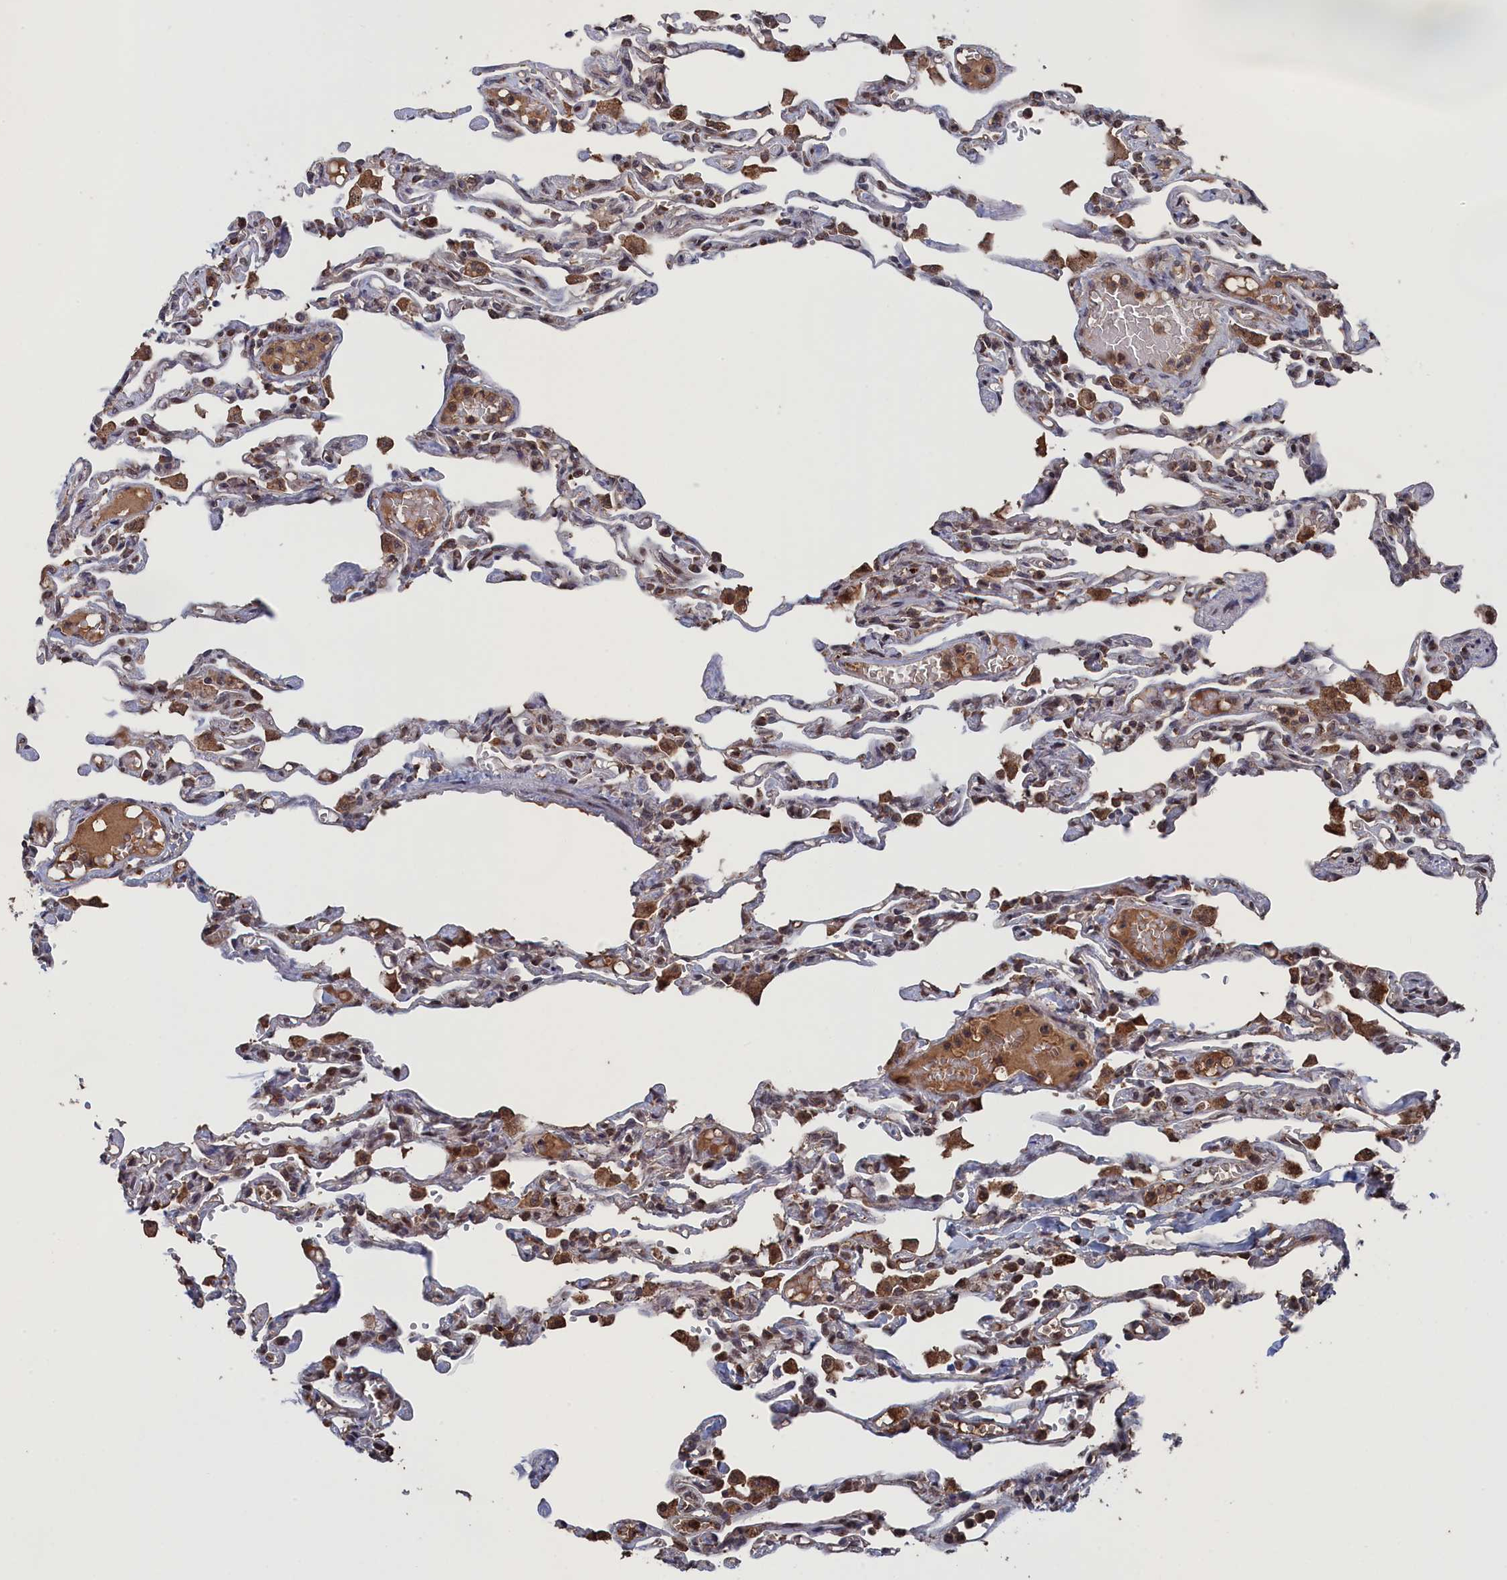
{"staining": {"intensity": "moderate", "quantity": "25%-75%", "location": "cytoplasmic/membranous"}, "tissue": "lung", "cell_type": "Alveolar cells", "image_type": "normal", "snomed": [{"axis": "morphology", "description": "Normal tissue, NOS"}, {"axis": "topography", "description": "Lung"}], "caption": "Normal lung shows moderate cytoplasmic/membranous positivity in about 25%-75% of alveolar cells, visualized by immunohistochemistry. The protein is stained brown, and the nuclei are stained in blue (DAB IHC with brightfield microscopy, high magnification).", "gene": "CEACAM21", "patient": {"sex": "male", "age": 21}}